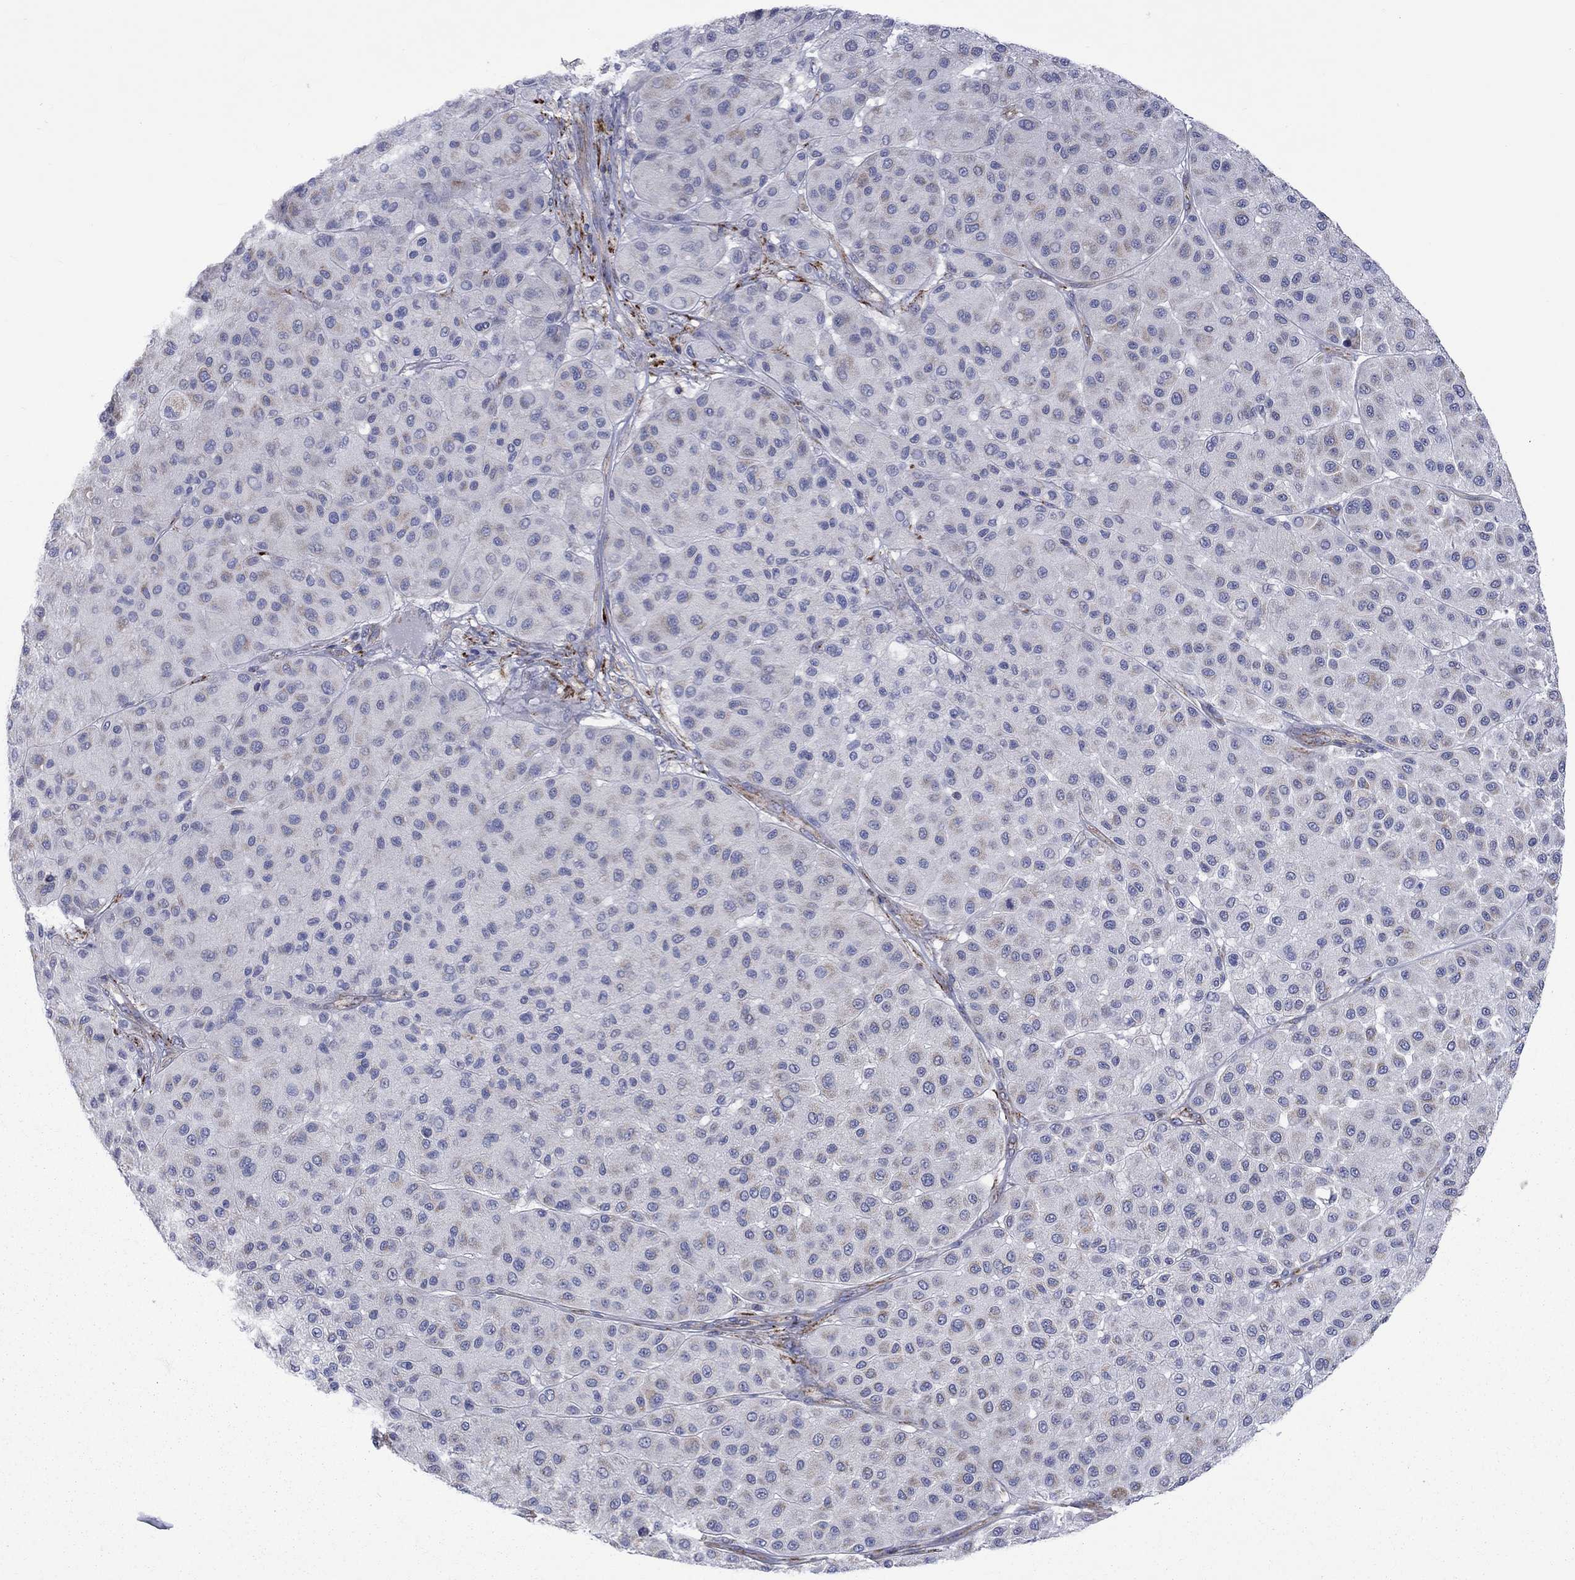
{"staining": {"intensity": "negative", "quantity": "none", "location": "none"}, "tissue": "melanoma", "cell_type": "Tumor cells", "image_type": "cancer", "snomed": [{"axis": "morphology", "description": "Malignant melanoma, Metastatic site"}, {"axis": "topography", "description": "Smooth muscle"}], "caption": "Image shows no significant protein expression in tumor cells of malignant melanoma (metastatic site). (Immunohistochemistry (ihc), brightfield microscopy, high magnification).", "gene": "CISD1", "patient": {"sex": "male", "age": 41}}